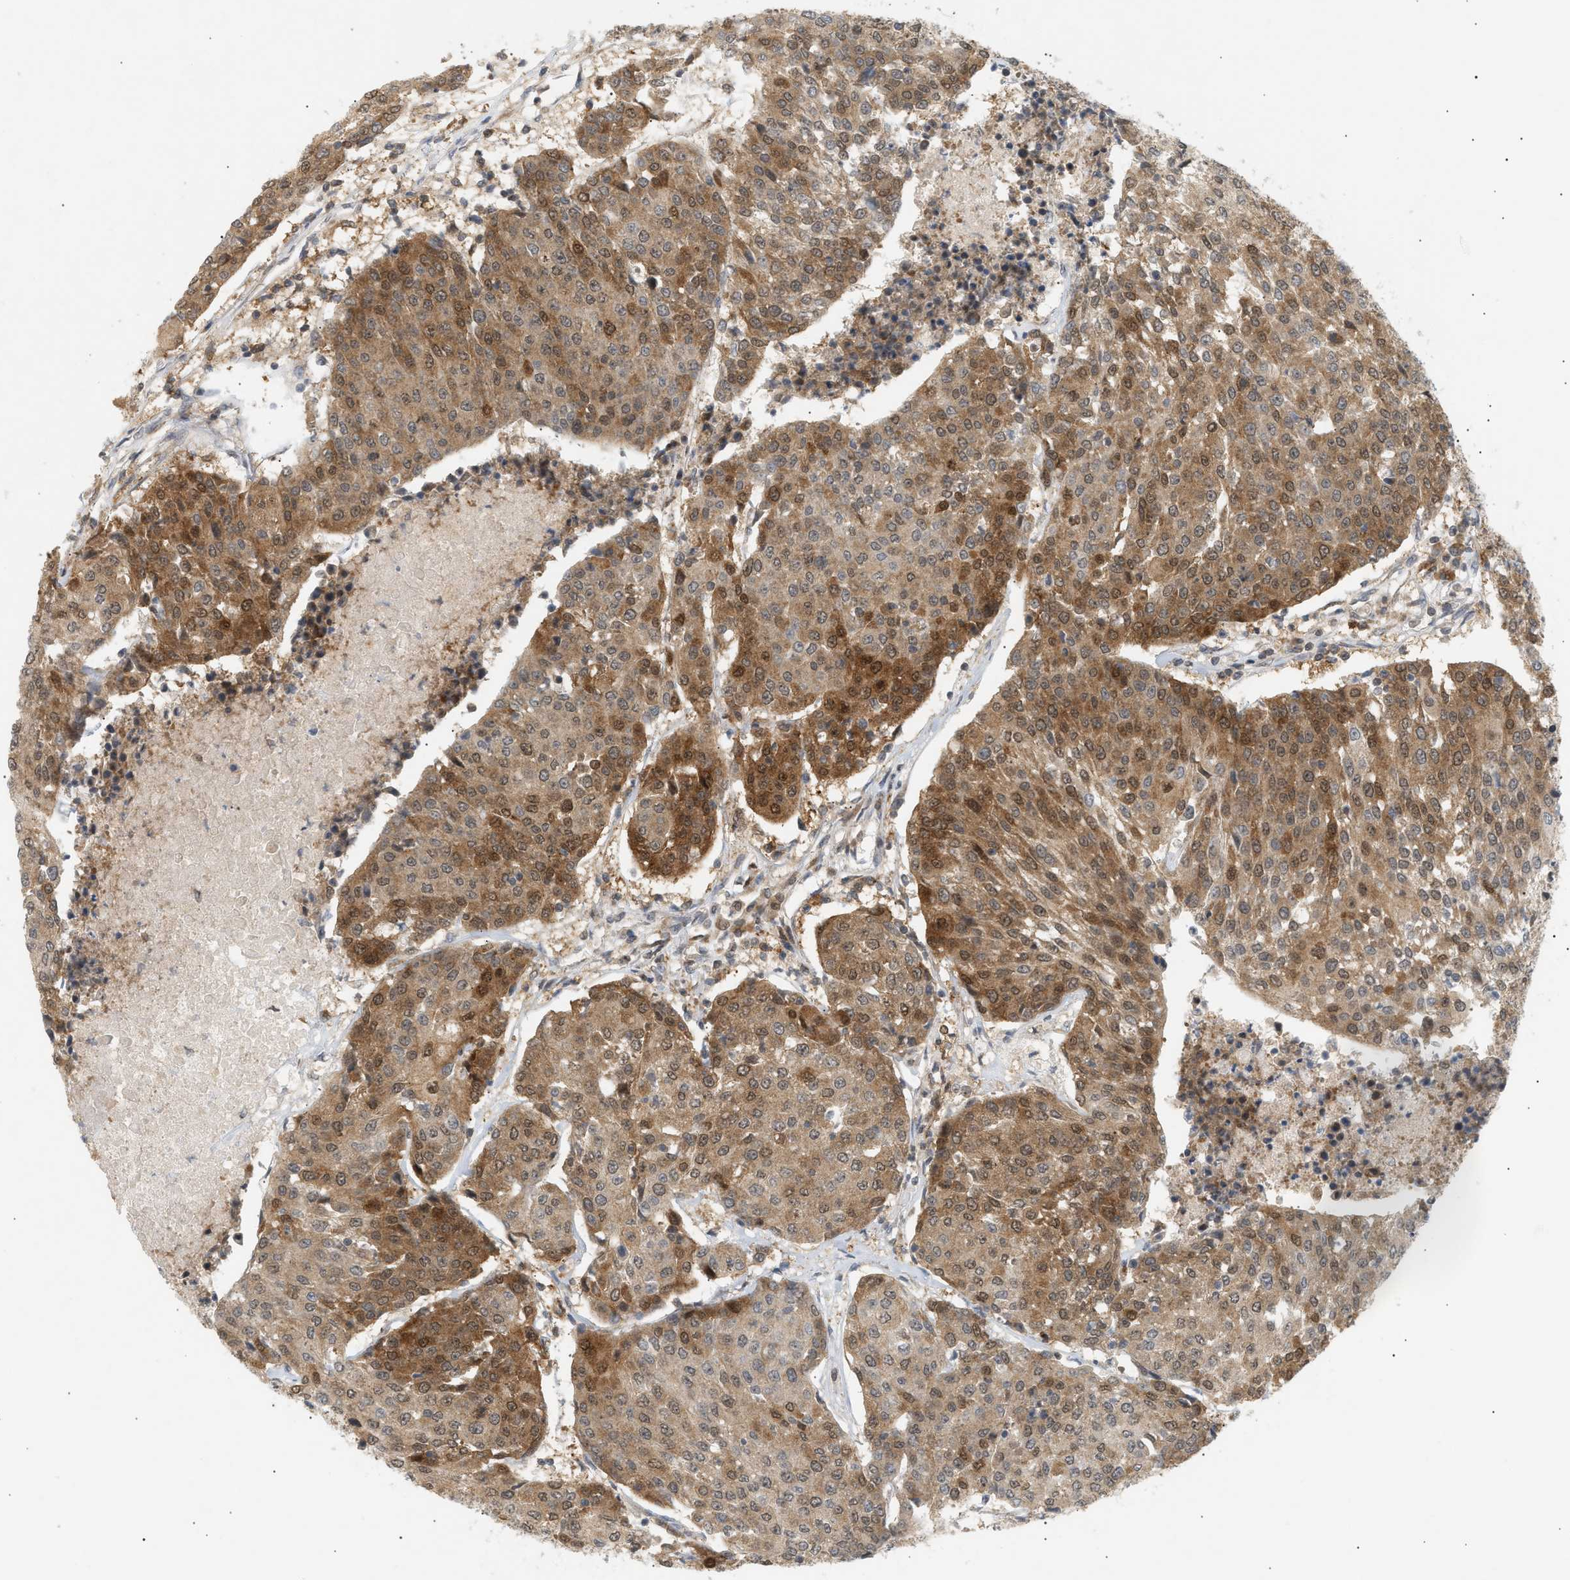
{"staining": {"intensity": "moderate", "quantity": ">75%", "location": "cytoplasmic/membranous,nuclear"}, "tissue": "urothelial cancer", "cell_type": "Tumor cells", "image_type": "cancer", "snomed": [{"axis": "morphology", "description": "Urothelial carcinoma, High grade"}, {"axis": "topography", "description": "Urinary bladder"}], "caption": "IHC photomicrograph of urothelial carcinoma (high-grade) stained for a protein (brown), which displays medium levels of moderate cytoplasmic/membranous and nuclear staining in about >75% of tumor cells.", "gene": "SHC1", "patient": {"sex": "female", "age": 85}}